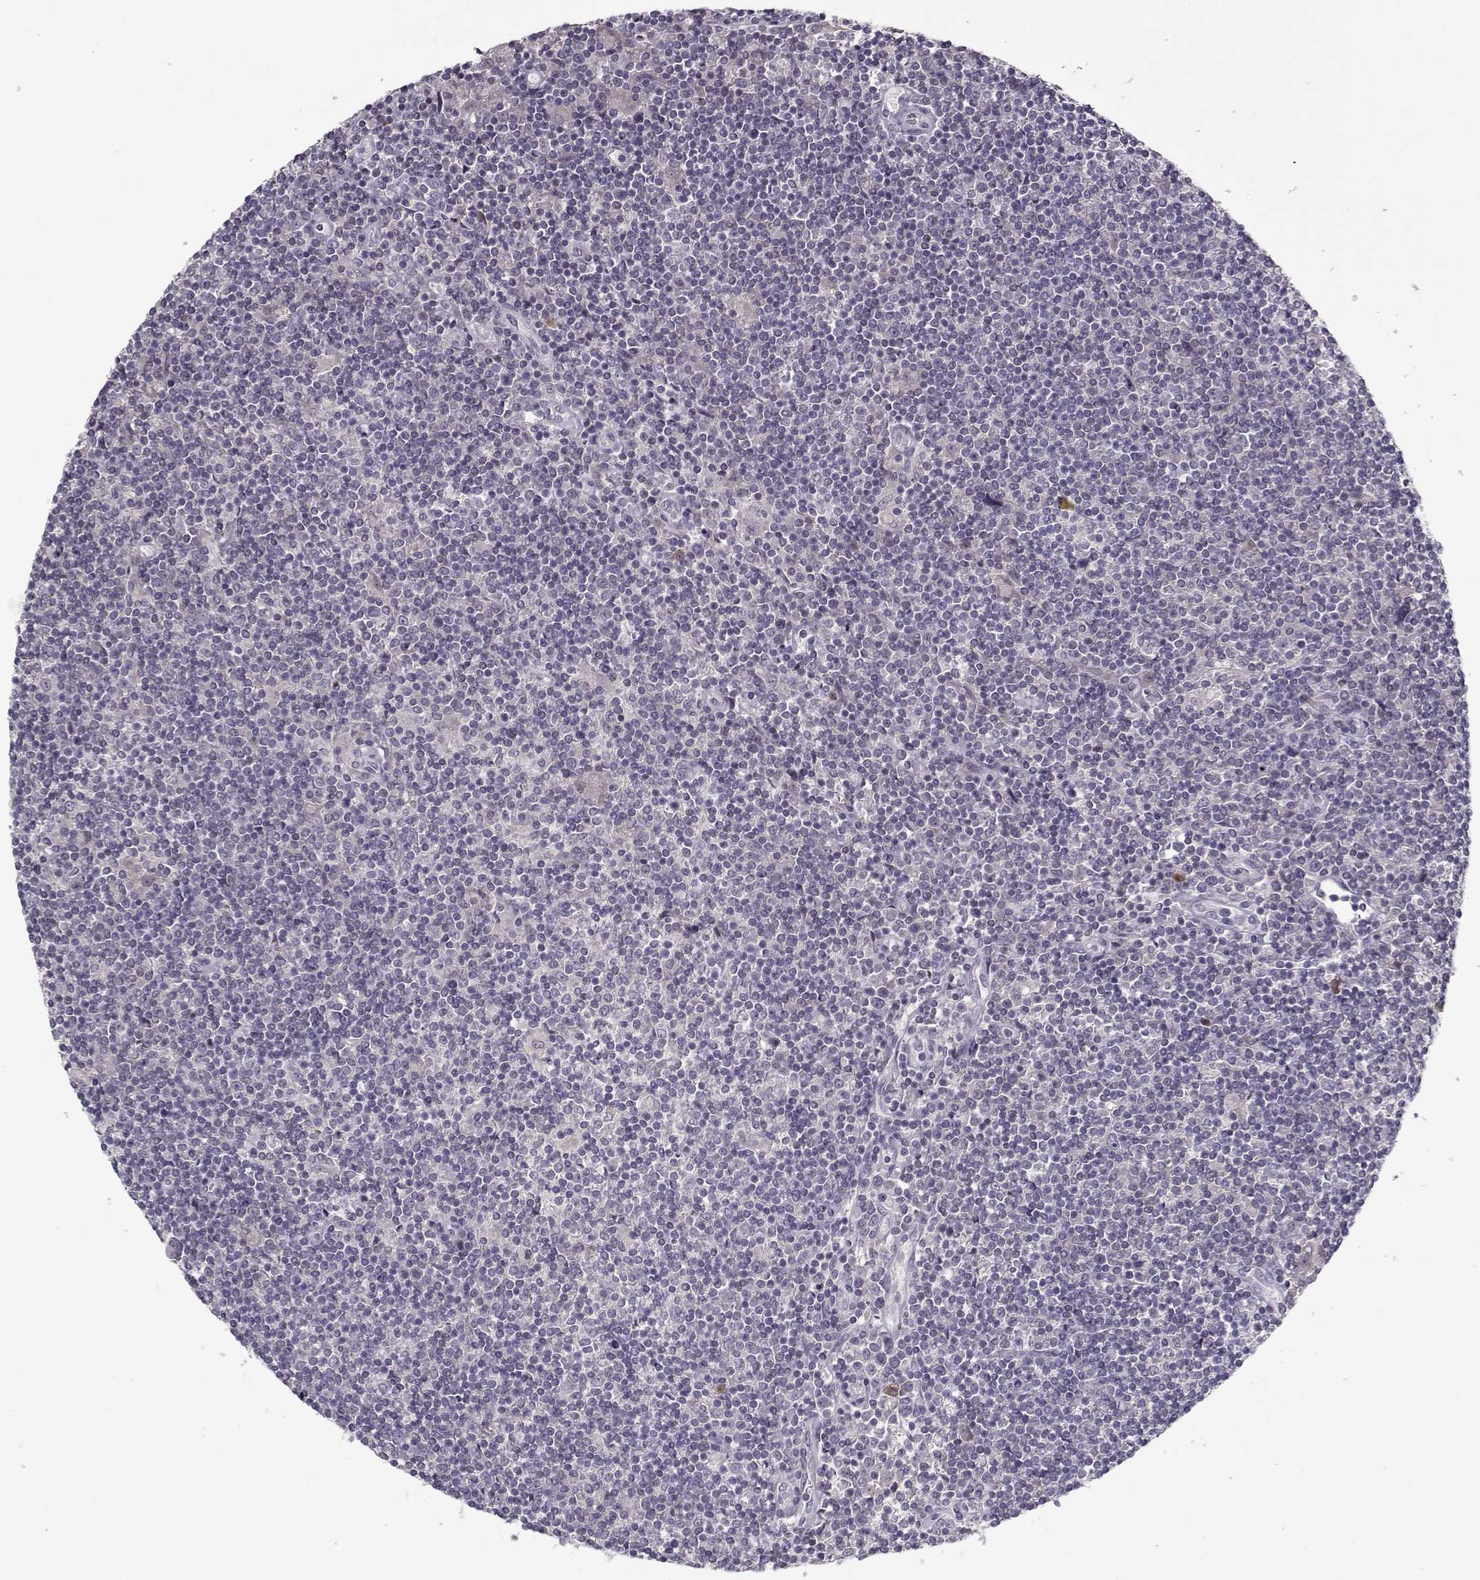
{"staining": {"intensity": "negative", "quantity": "none", "location": "none"}, "tissue": "lymphoma", "cell_type": "Tumor cells", "image_type": "cancer", "snomed": [{"axis": "morphology", "description": "Hodgkin's disease, NOS"}, {"axis": "topography", "description": "Lymph node"}], "caption": "The image exhibits no significant positivity in tumor cells of Hodgkin's disease.", "gene": "UNC13D", "patient": {"sex": "male", "age": 40}}